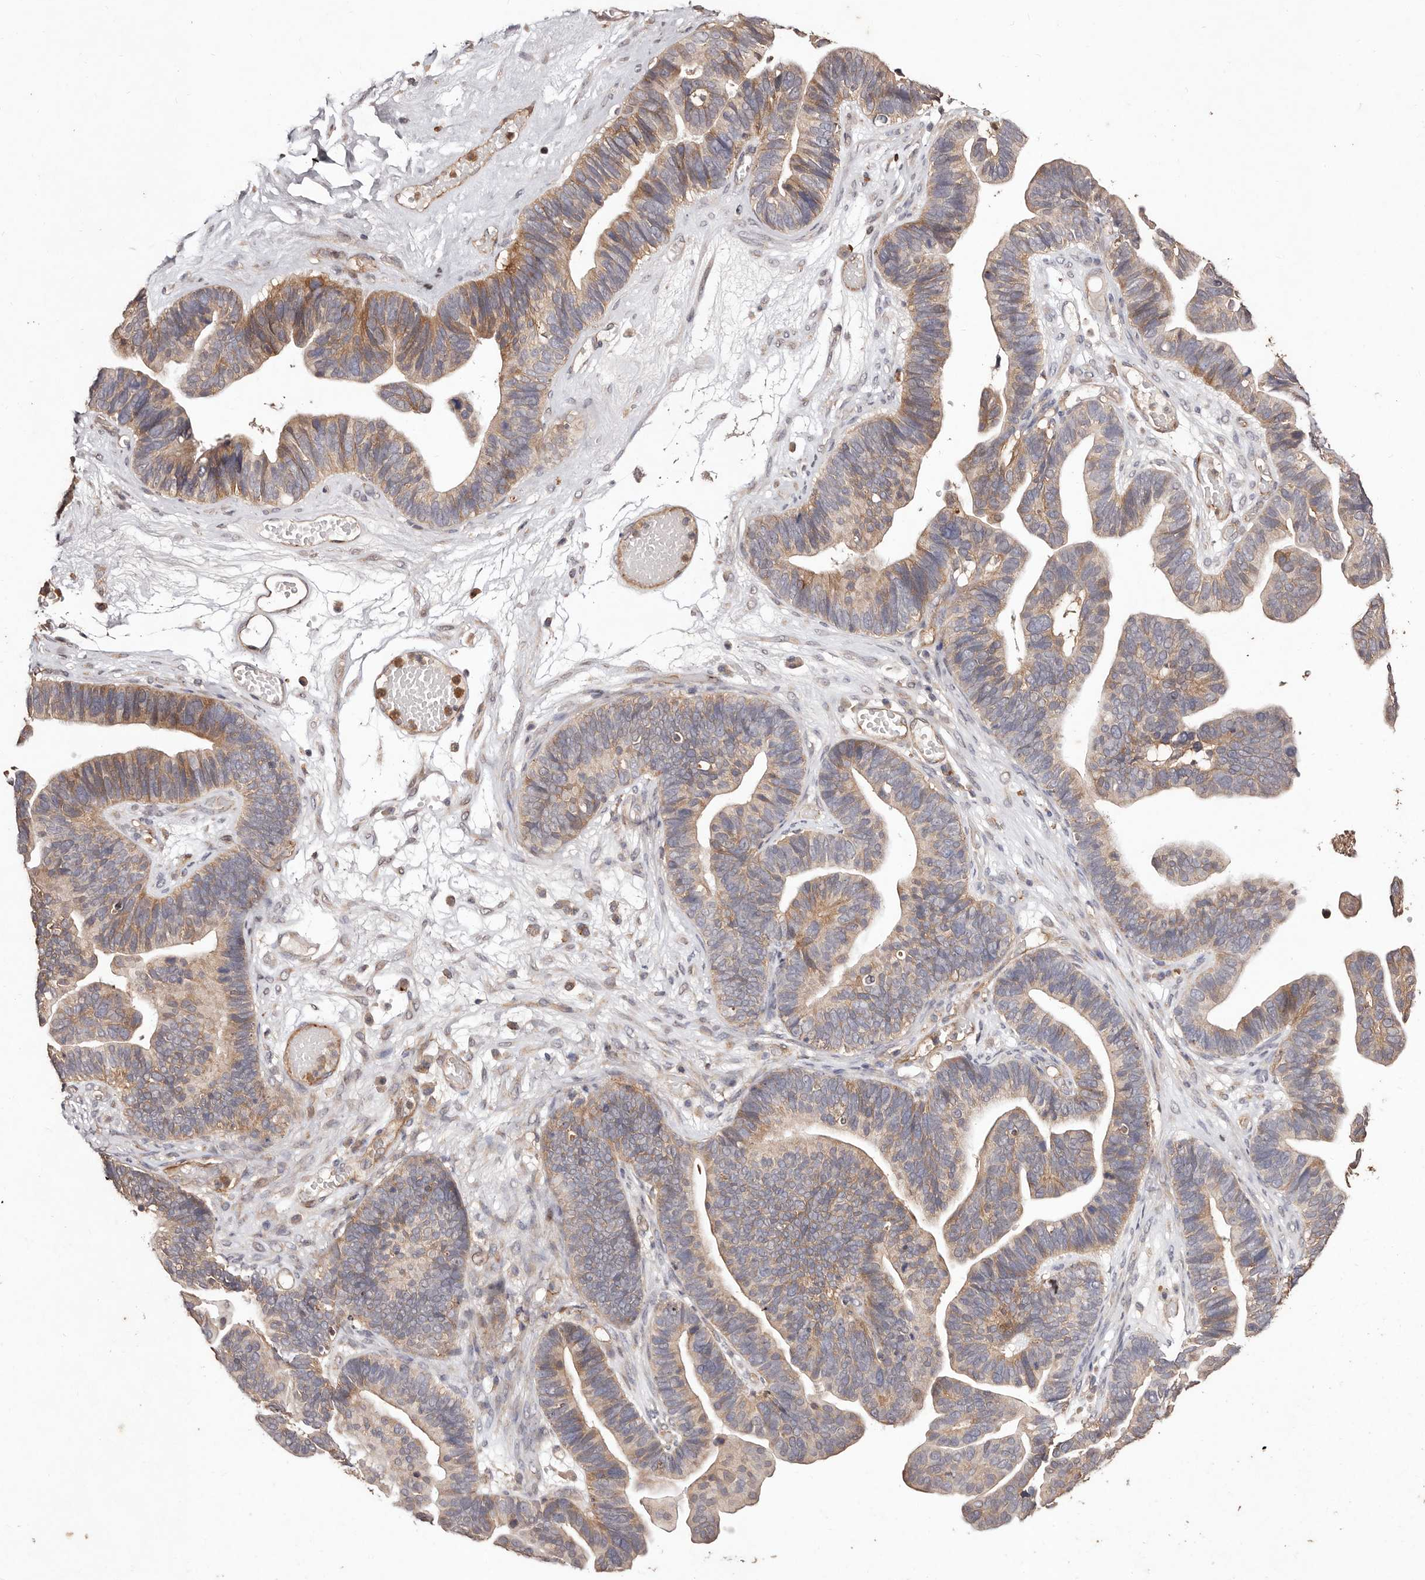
{"staining": {"intensity": "moderate", "quantity": "25%-75%", "location": "cytoplasmic/membranous"}, "tissue": "ovarian cancer", "cell_type": "Tumor cells", "image_type": "cancer", "snomed": [{"axis": "morphology", "description": "Cystadenocarcinoma, serous, NOS"}, {"axis": "topography", "description": "Ovary"}], "caption": "A micrograph showing moderate cytoplasmic/membranous staining in about 25%-75% of tumor cells in ovarian serous cystadenocarcinoma, as visualized by brown immunohistochemical staining.", "gene": "CCL14", "patient": {"sex": "female", "age": 56}}